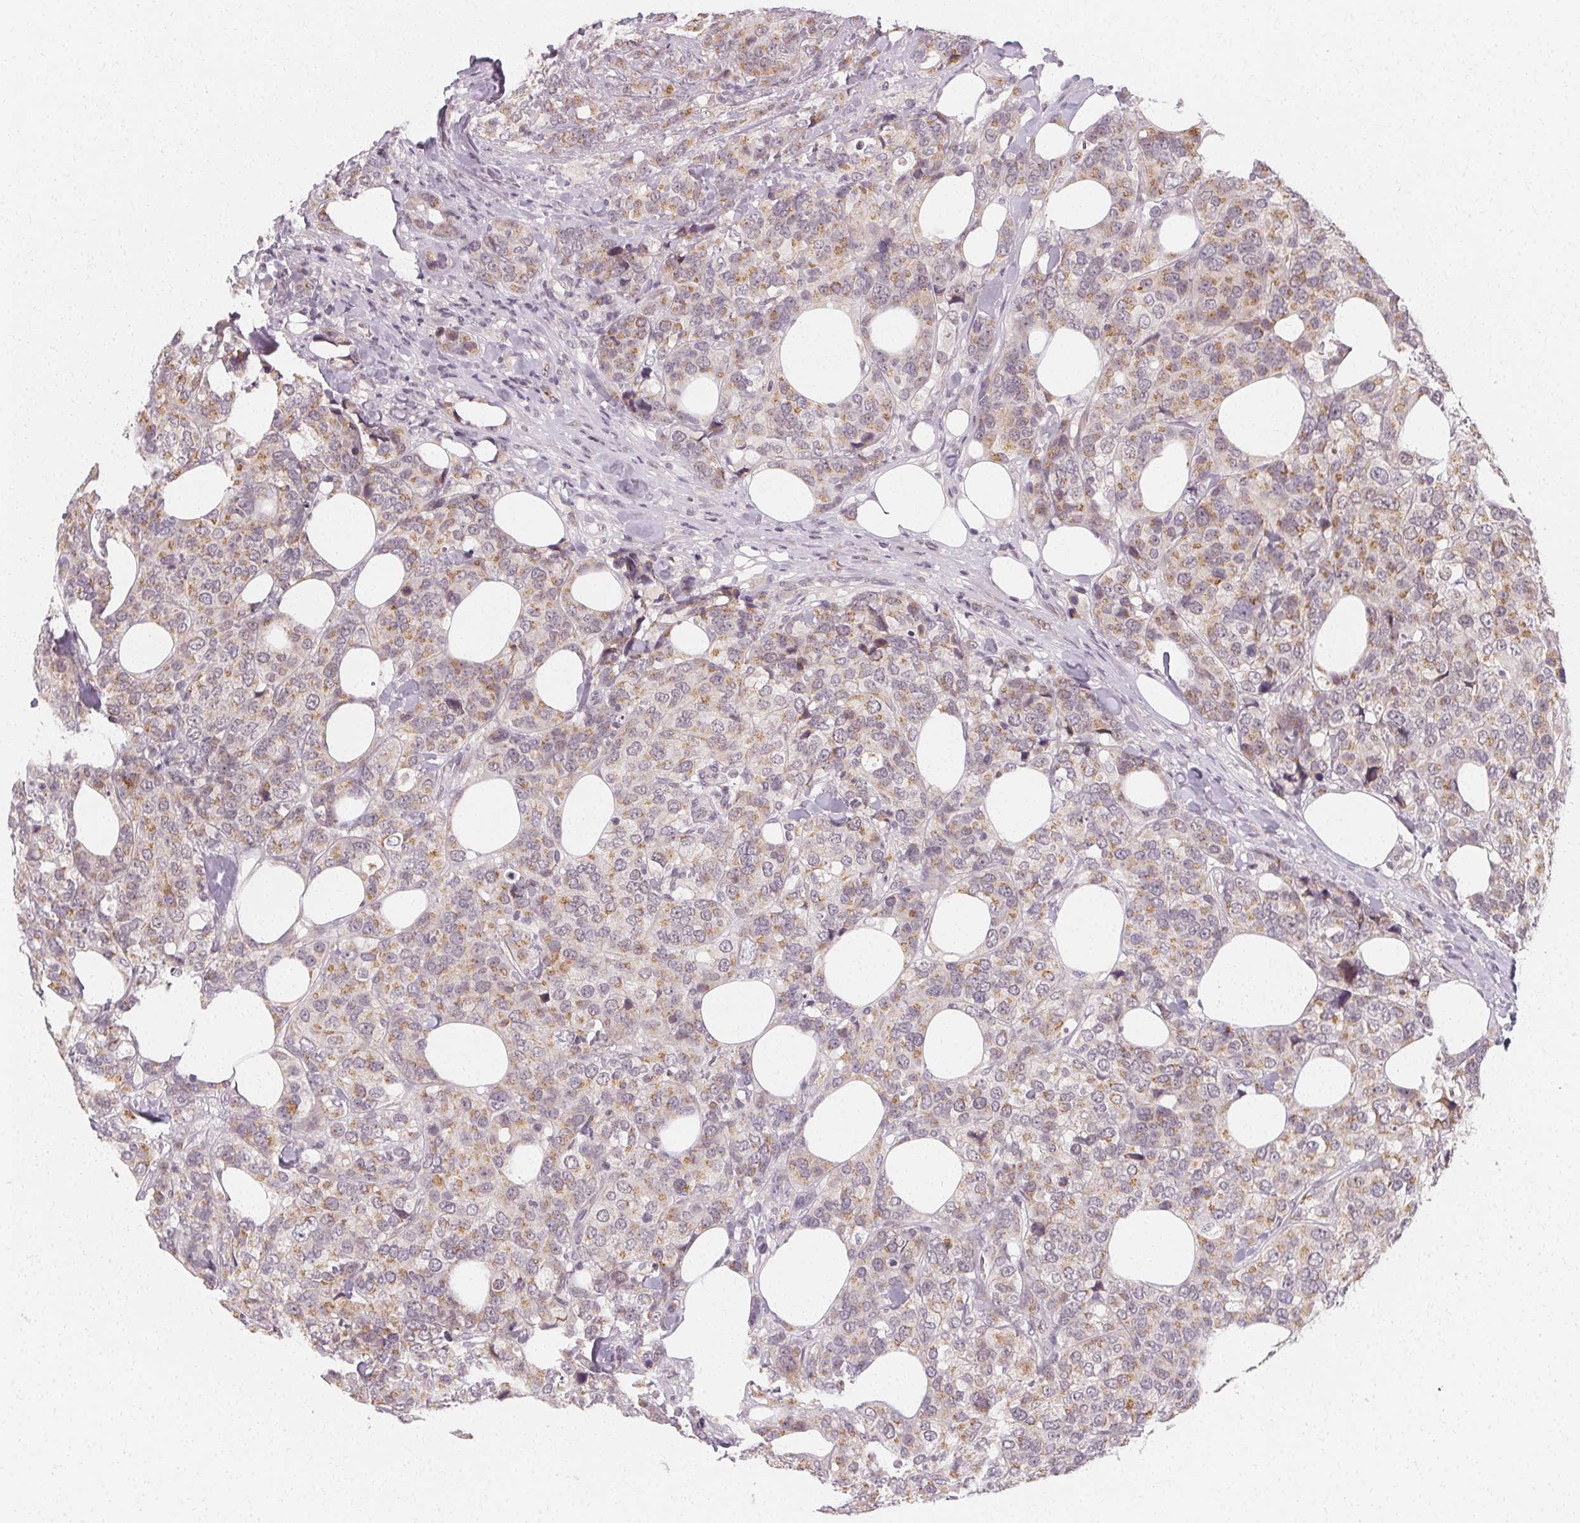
{"staining": {"intensity": "weak", "quantity": "25%-75%", "location": "cytoplasmic/membranous"}, "tissue": "breast cancer", "cell_type": "Tumor cells", "image_type": "cancer", "snomed": [{"axis": "morphology", "description": "Lobular carcinoma"}, {"axis": "topography", "description": "Breast"}], "caption": "There is low levels of weak cytoplasmic/membranous expression in tumor cells of lobular carcinoma (breast), as demonstrated by immunohistochemical staining (brown color).", "gene": "CLCNKB", "patient": {"sex": "female", "age": 59}}